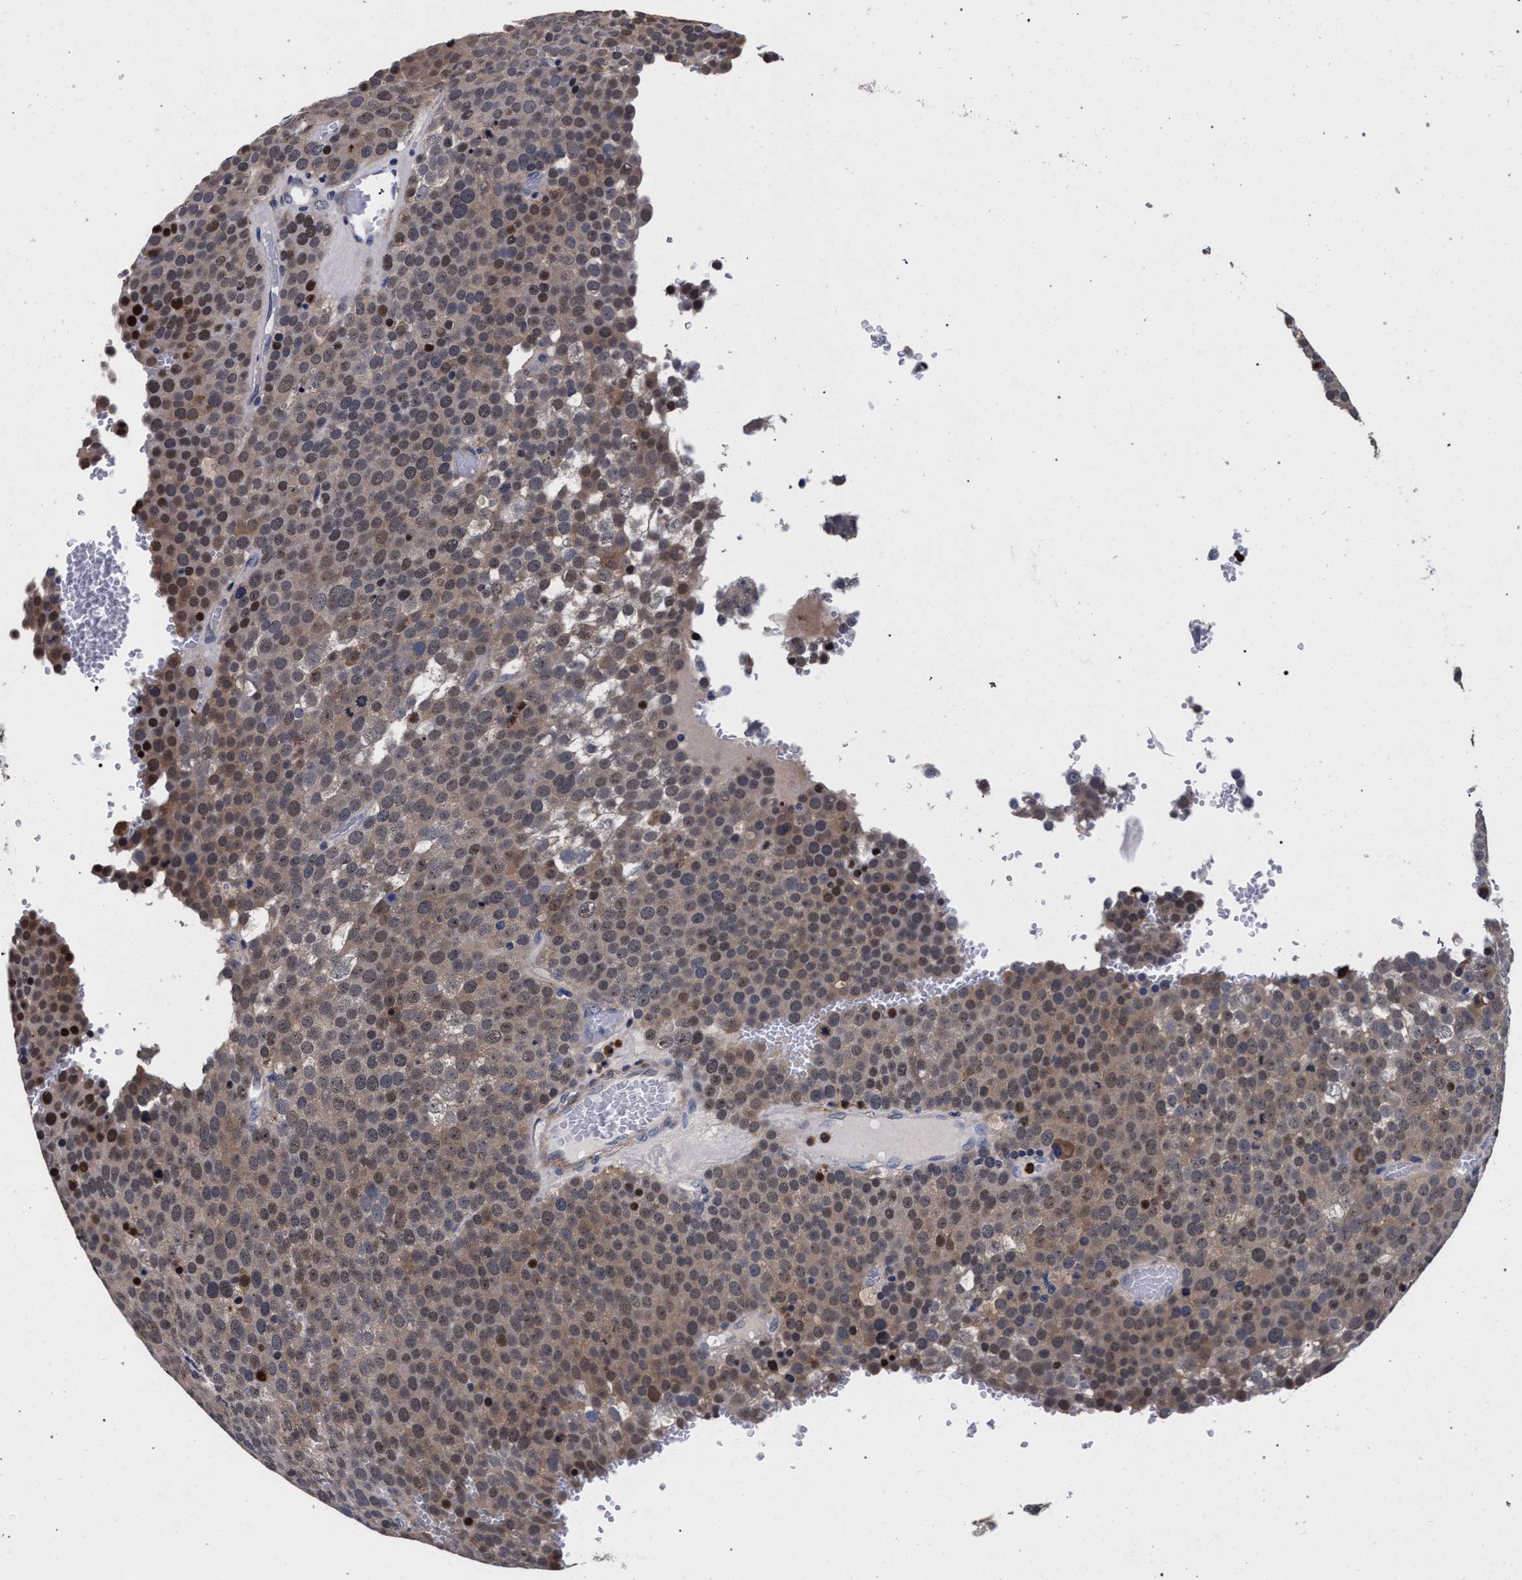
{"staining": {"intensity": "strong", "quantity": "<25%", "location": "cytoplasmic/membranous,nuclear"}, "tissue": "testis cancer", "cell_type": "Tumor cells", "image_type": "cancer", "snomed": [{"axis": "morphology", "description": "Seminoma, NOS"}, {"axis": "topography", "description": "Testis"}], "caption": "Immunohistochemistry of human seminoma (testis) demonstrates medium levels of strong cytoplasmic/membranous and nuclear positivity in about <25% of tumor cells.", "gene": "ZNF462", "patient": {"sex": "male", "age": 71}}